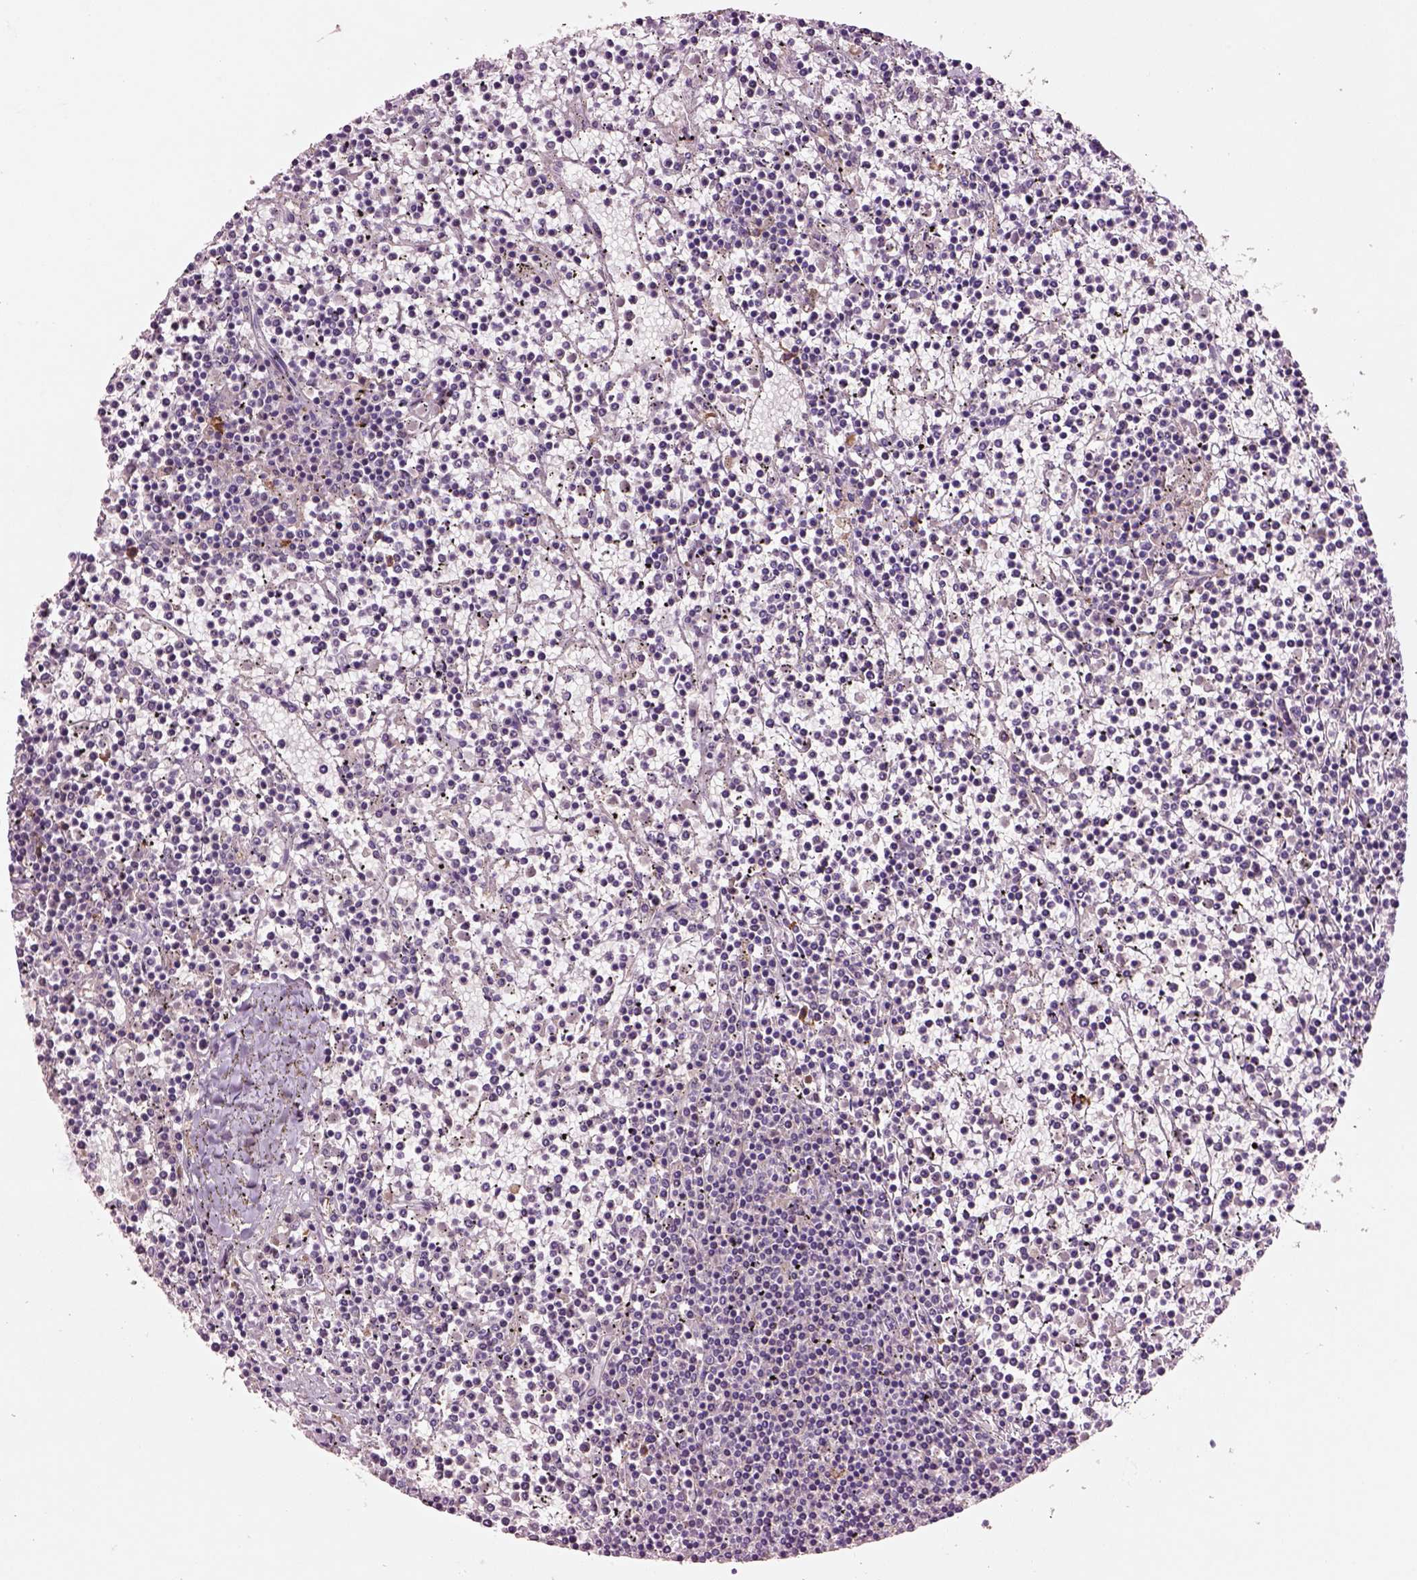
{"staining": {"intensity": "negative", "quantity": "none", "location": "none"}, "tissue": "lymphoma", "cell_type": "Tumor cells", "image_type": "cancer", "snomed": [{"axis": "morphology", "description": "Malignant lymphoma, non-Hodgkin's type, Low grade"}, {"axis": "topography", "description": "Spleen"}], "caption": "A micrograph of human lymphoma is negative for staining in tumor cells. (DAB immunohistochemistry visualized using brightfield microscopy, high magnification).", "gene": "MDP1", "patient": {"sex": "female", "age": 19}}